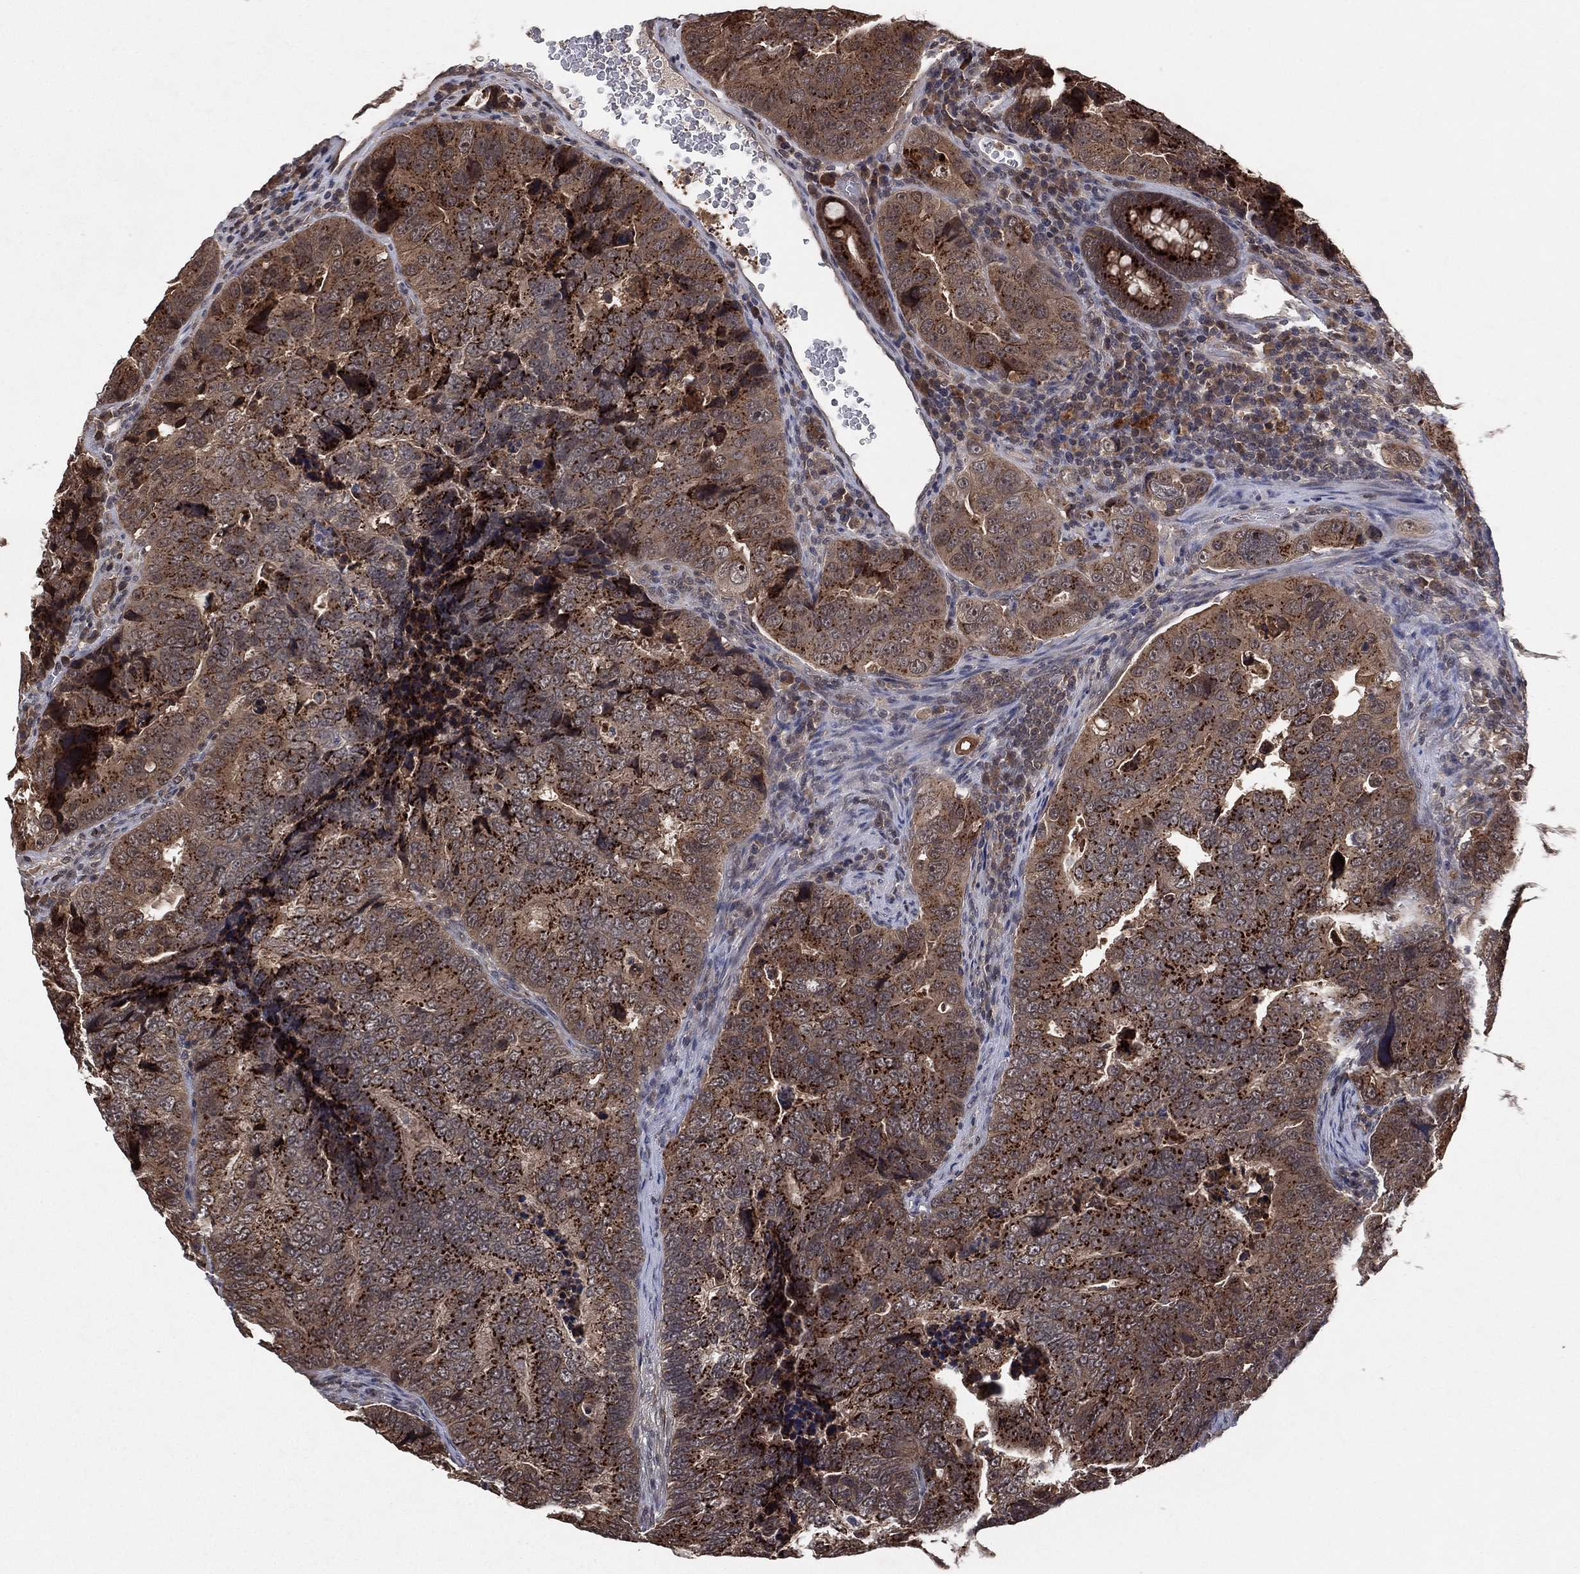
{"staining": {"intensity": "weak", "quantity": "<25%", "location": "cytoplasmic/membranous"}, "tissue": "colorectal cancer", "cell_type": "Tumor cells", "image_type": "cancer", "snomed": [{"axis": "morphology", "description": "Adenocarcinoma, NOS"}, {"axis": "topography", "description": "Colon"}], "caption": "This is an immunohistochemistry micrograph of colorectal cancer. There is no staining in tumor cells.", "gene": "ATG4B", "patient": {"sex": "female", "age": 72}}